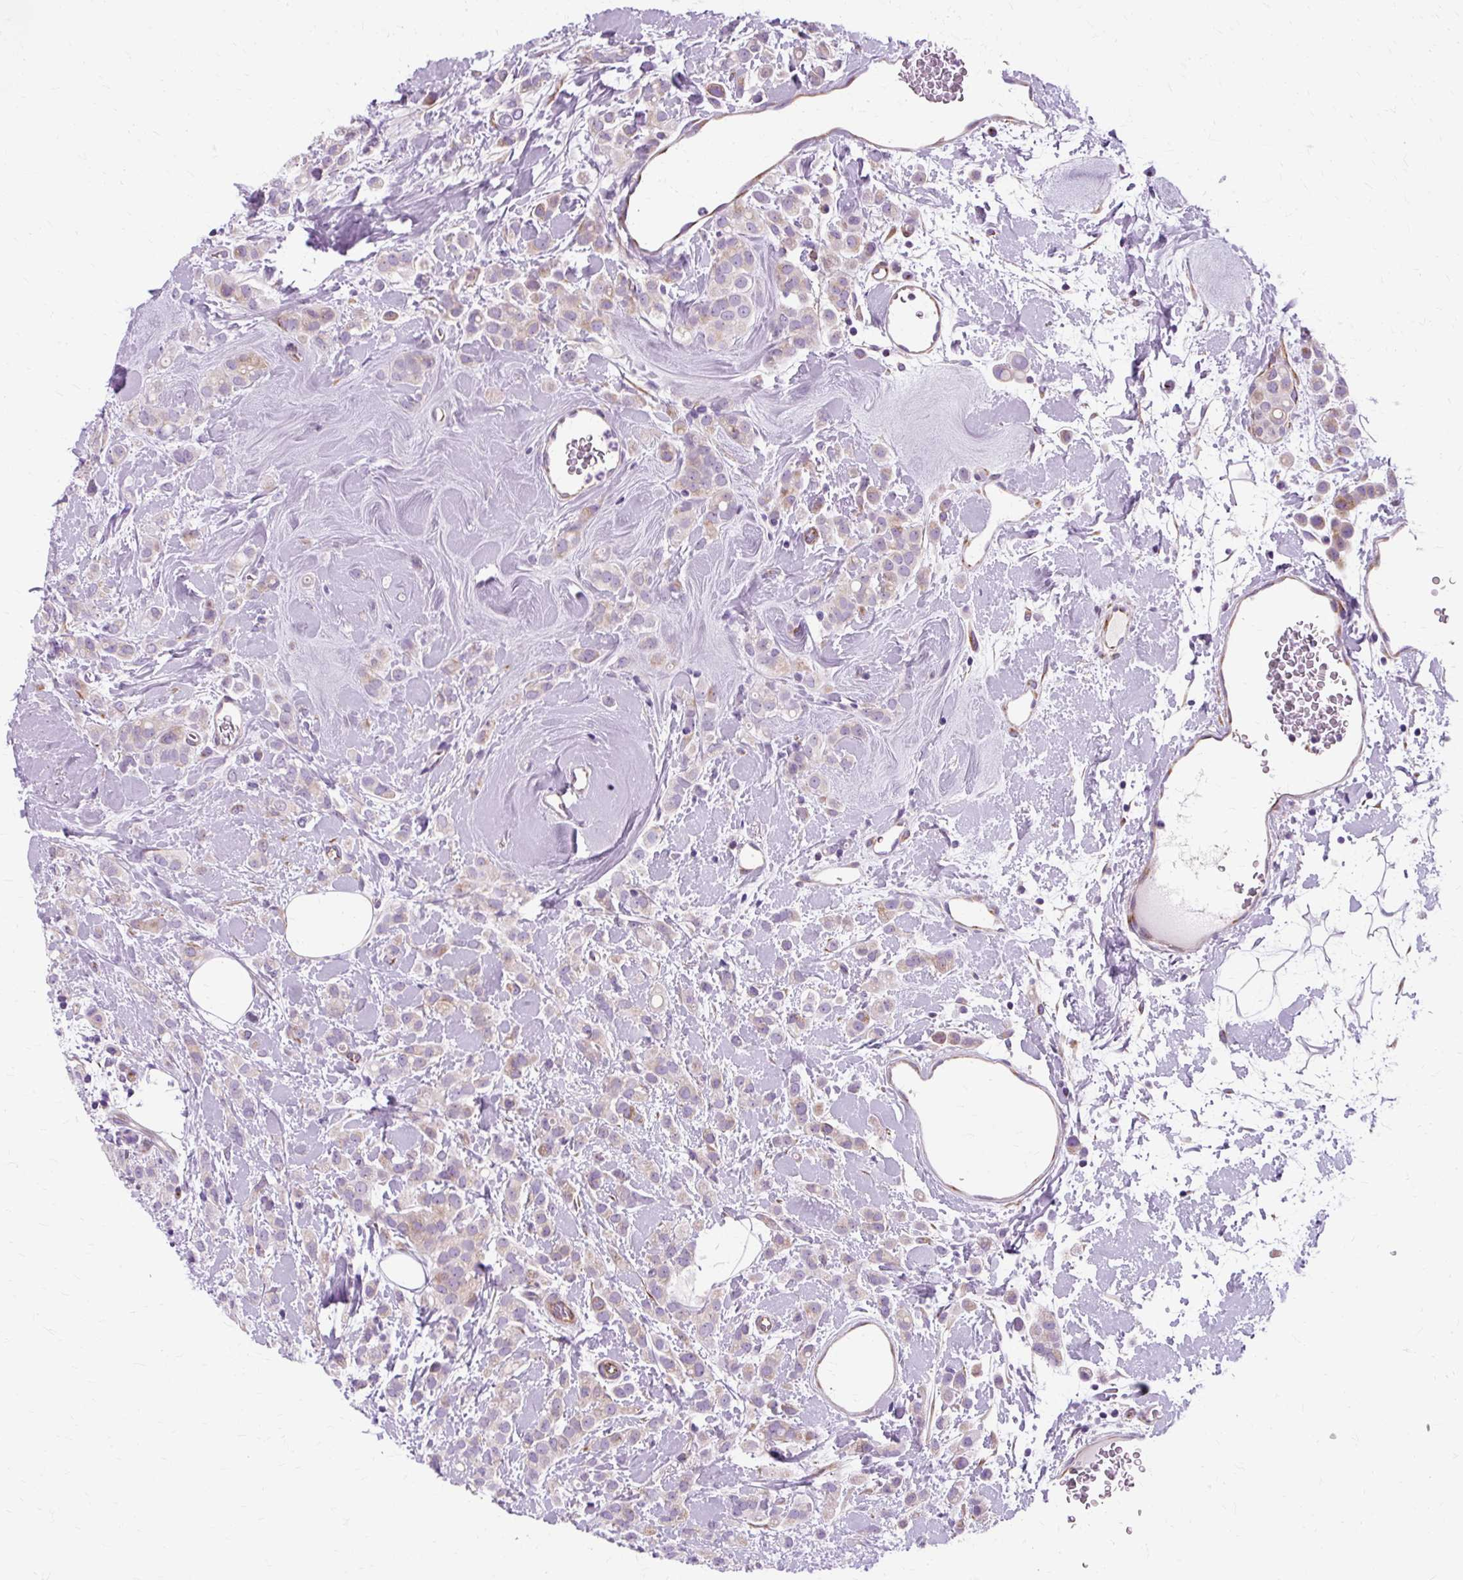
{"staining": {"intensity": "weak", "quantity": "<25%", "location": "cytoplasmic/membranous"}, "tissue": "breast cancer", "cell_type": "Tumor cells", "image_type": "cancer", "snomed": [{"axis": "morphology", "description": "Lobular carcinoma"}, {"axis": "topography", "description": "Breast"}], "caption": "There is no significant positivity in tumor cells of breast cancer.", "gene": "TMEM89", "patient": {"sex": "female", "age": 68}}